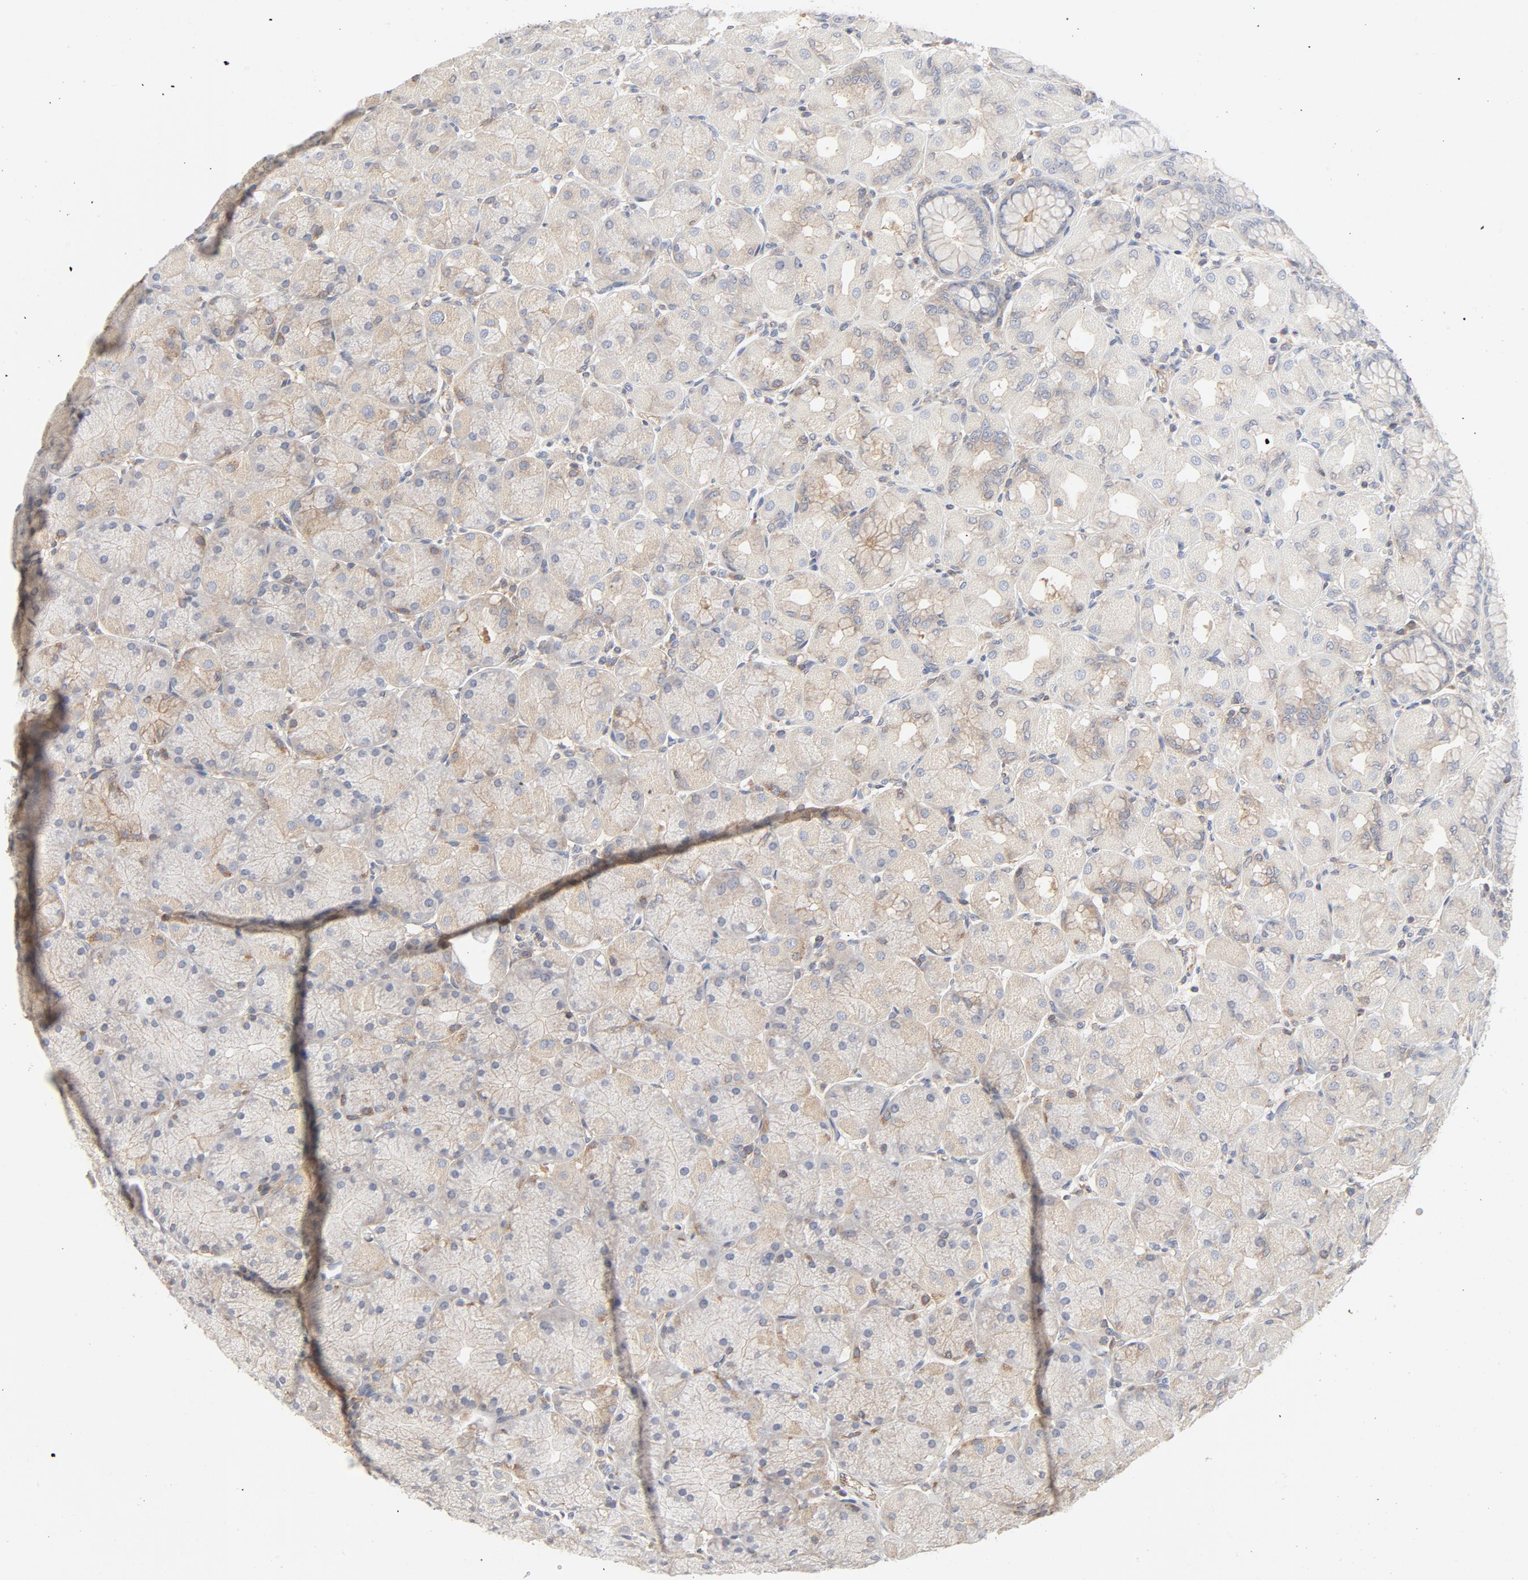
{"staining": {"intensity": "weak", "quantity": "25%-75%", "location": "cytoplasmic/membranous"}, "tissue": "stomach", "cell_type": "Glandular cells", "image_type": "normal", "snomed": [{"axis": "morphology", "description": "Normal tissue, NOS"}, {"axis": "topography", "description": "Stomach, upper"}], "caption": "Stomach stained for a protein (brown) exhibits weak cytoplasmic/membranous positive positivity in approximately 25%-75% of glandular cells.", "gene": "RABEP1", "patient": {"sex": "female", "age": 56}}